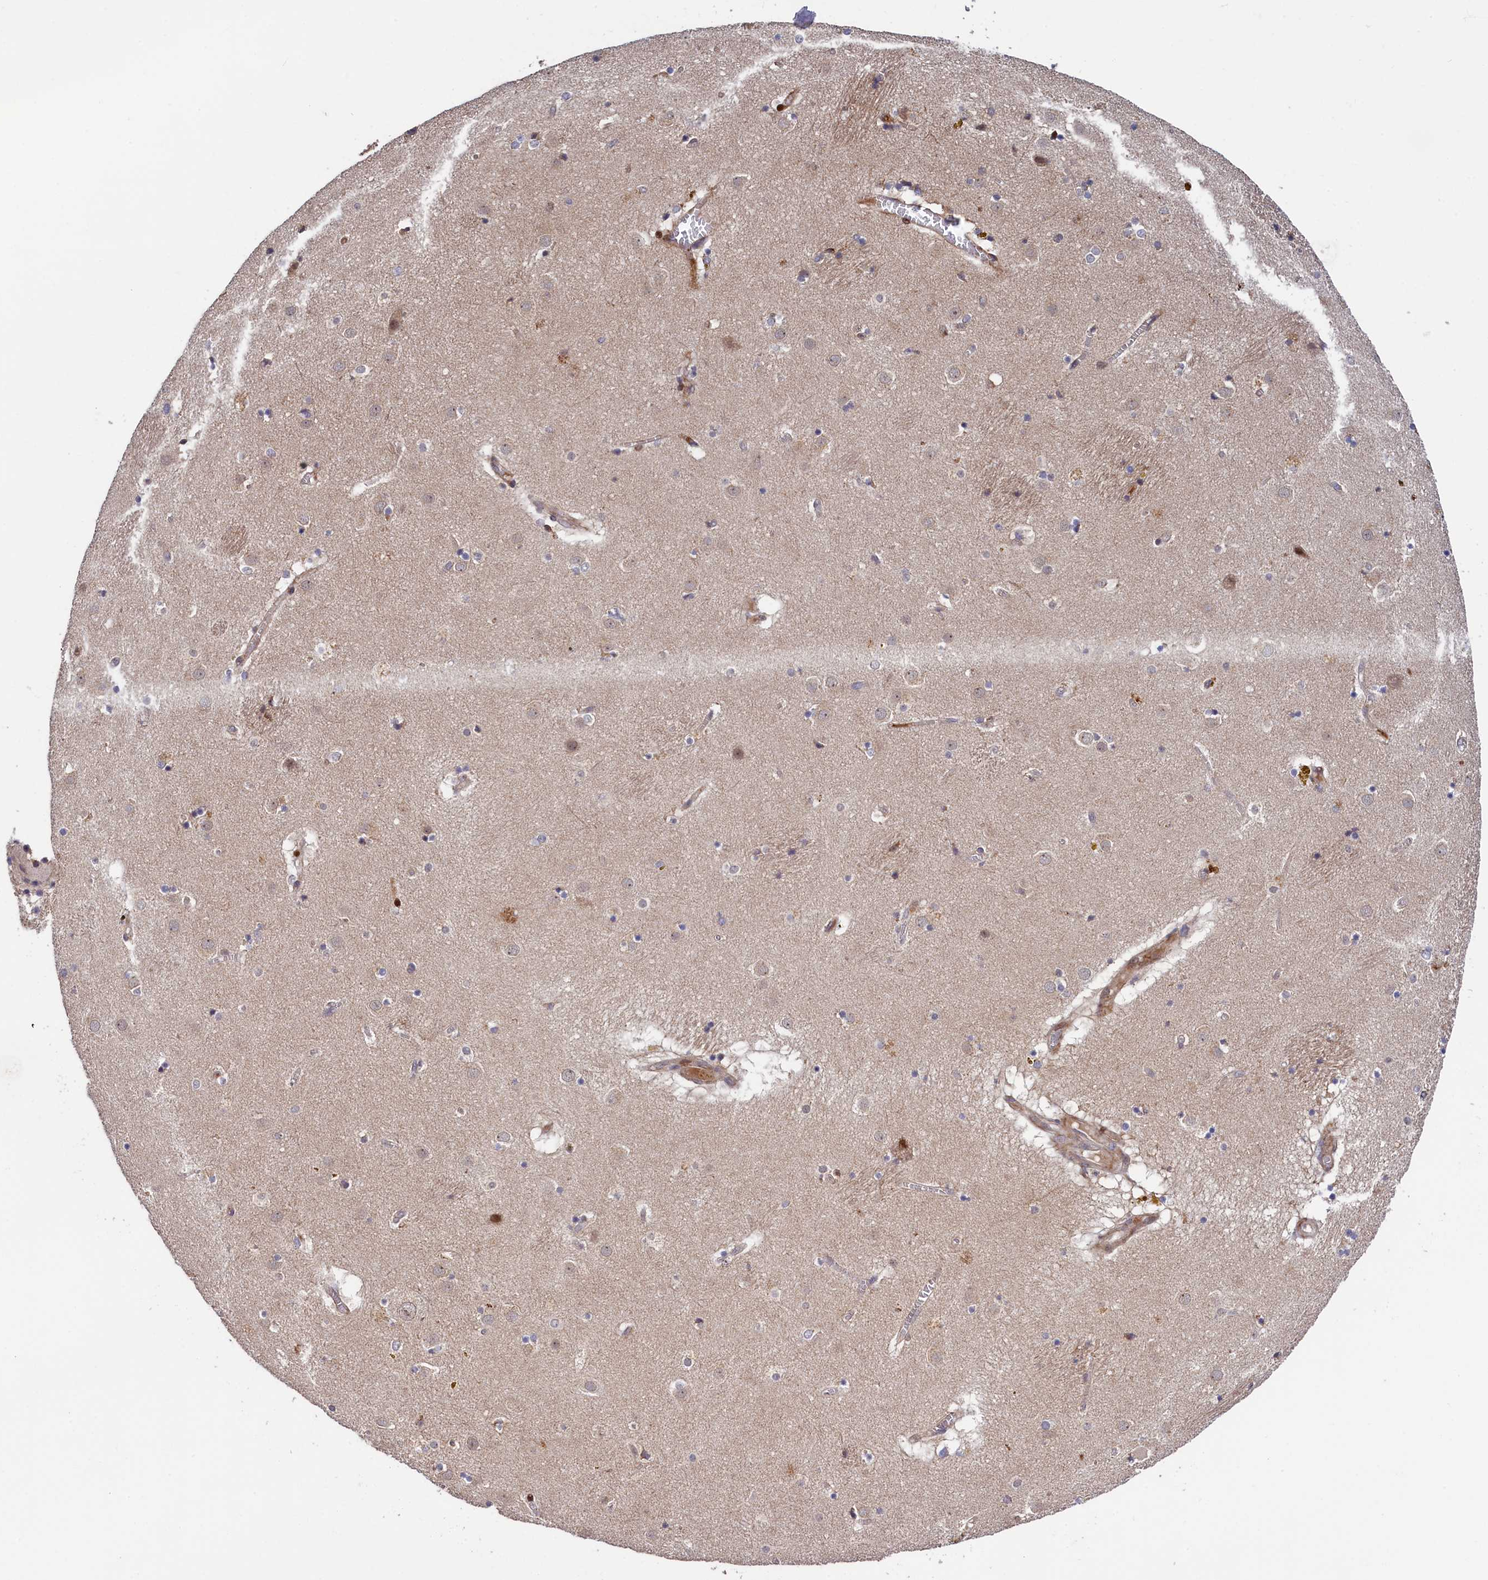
{"staining": {"intensity": "moderate", "quantity": "<25%", "location": "cytoplasmic/membranous,nuclear"}, "tissue": "caudate", "cell_type": "Glial cells", "image_type": "normal", "snomed": [{"axis": "morphology", "description": "Normal tissue, NOS"}, {"axis": "topography", "description": "Lateral ventricle wall"}], "caption": "High-magnification brightfield microscopy of normal caudate stained with DAB (3,3'-diaminobenzidine) (brown) and counterstained with hematoxylin (blue). glial cells exhibit moderate cytoplasmic/membranous,nuclear staining is present in approximately<25% of cells.", "gene": "PIK3C3", "patient": {"sex": "male", "age": 70}}